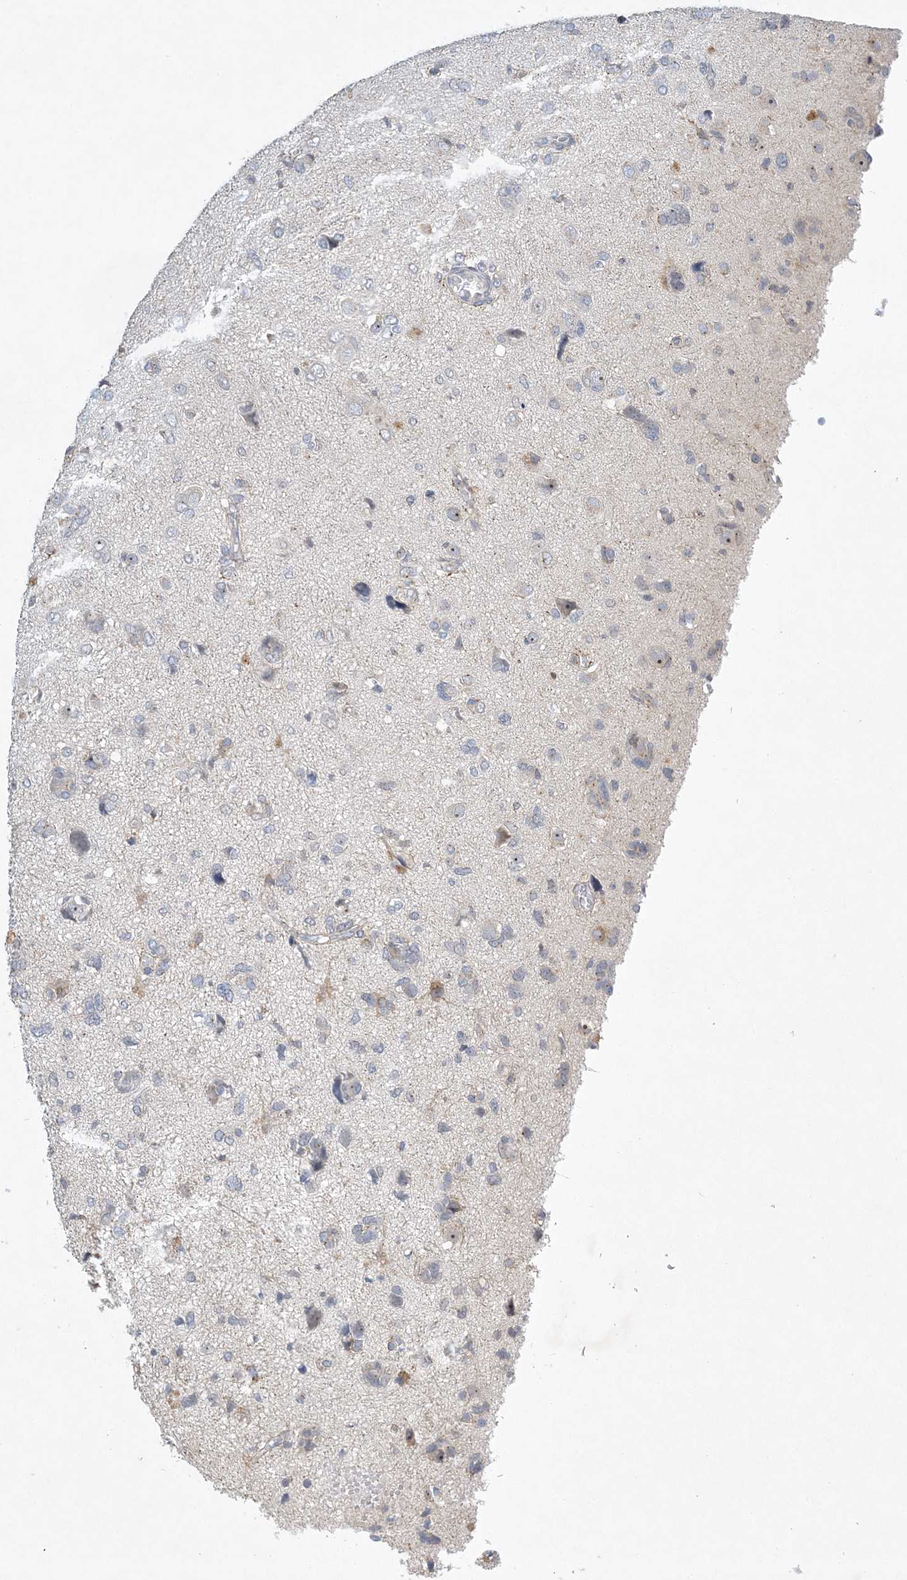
{"staining": {"intensity": "negative", "quantity": "none", "location": "none"}, "tissue": "glioma", "cell_type": "Tumor cells", "image_type": "cancer", "snomed": [{"axis": "morphology", "description": "Glioma, malignant, High grade"}, {"axis": "topography", "description": "Brain"}], "caption": "IHC photomicrograph of glioma stained for a protein (brown), which demonstrates no staining in tumor cells.", "gene": "ANKRD35", "patient": {"sex": "female", "age": 59}}